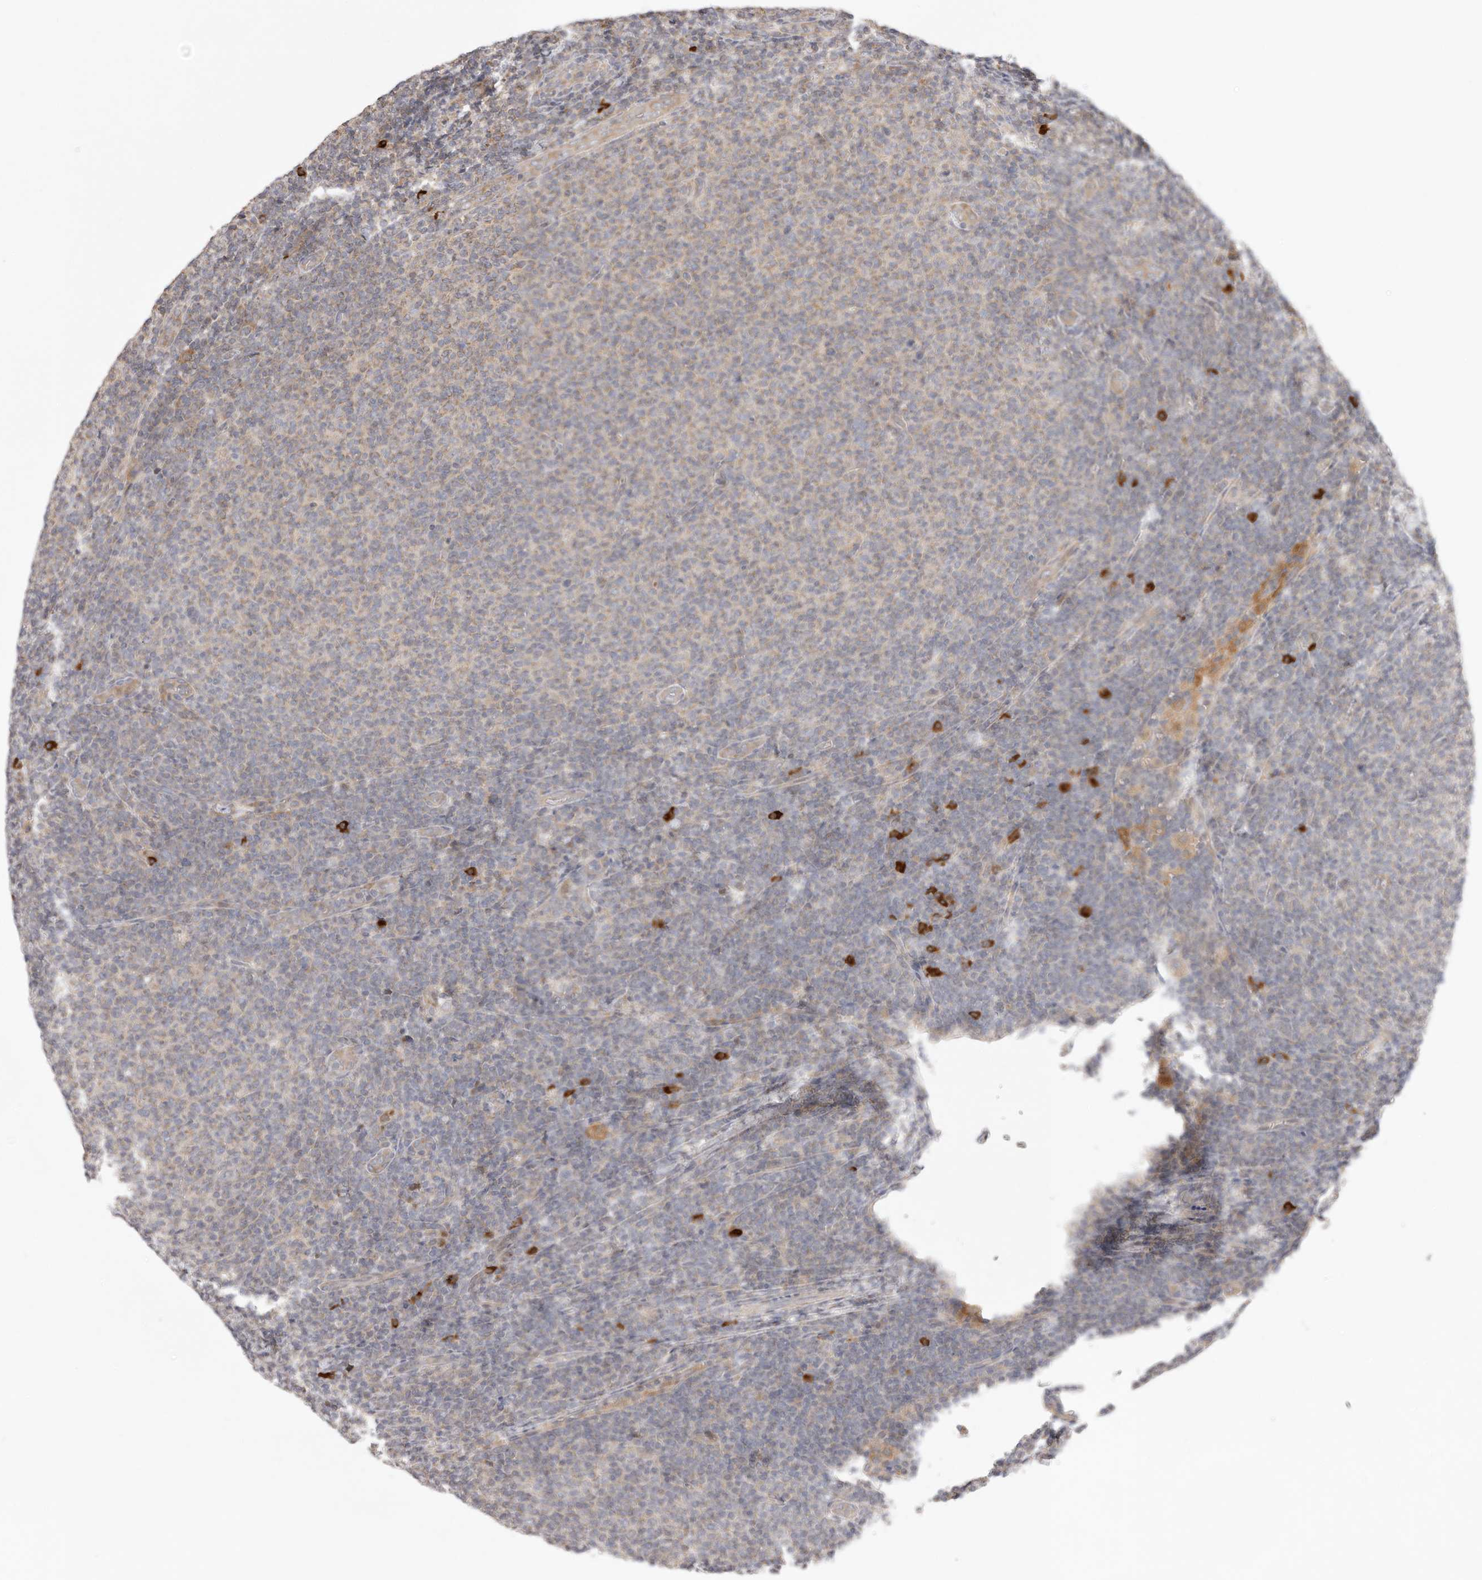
{"staining": {"intensity": "weak", "quantity": "<25%", "location": "cytoplasmic/membranous"}, "tissue": "lymphoma", "cell_type": "Tumor cells", "image_type": "cancer", "snomed": [{"axis": "morphology", "description": "Malignant lymphoma, non-Hodgkin's type, Low grade"}, {"axis": "topography", "description": "Lymph node"}], "caption": "Tumor cells are negative for brown protein staining in low-grade malignant lymphoma, non-Hodgkin's type.", "gene": "USH1C", "patient": {"sex": "male", "age": 66}}